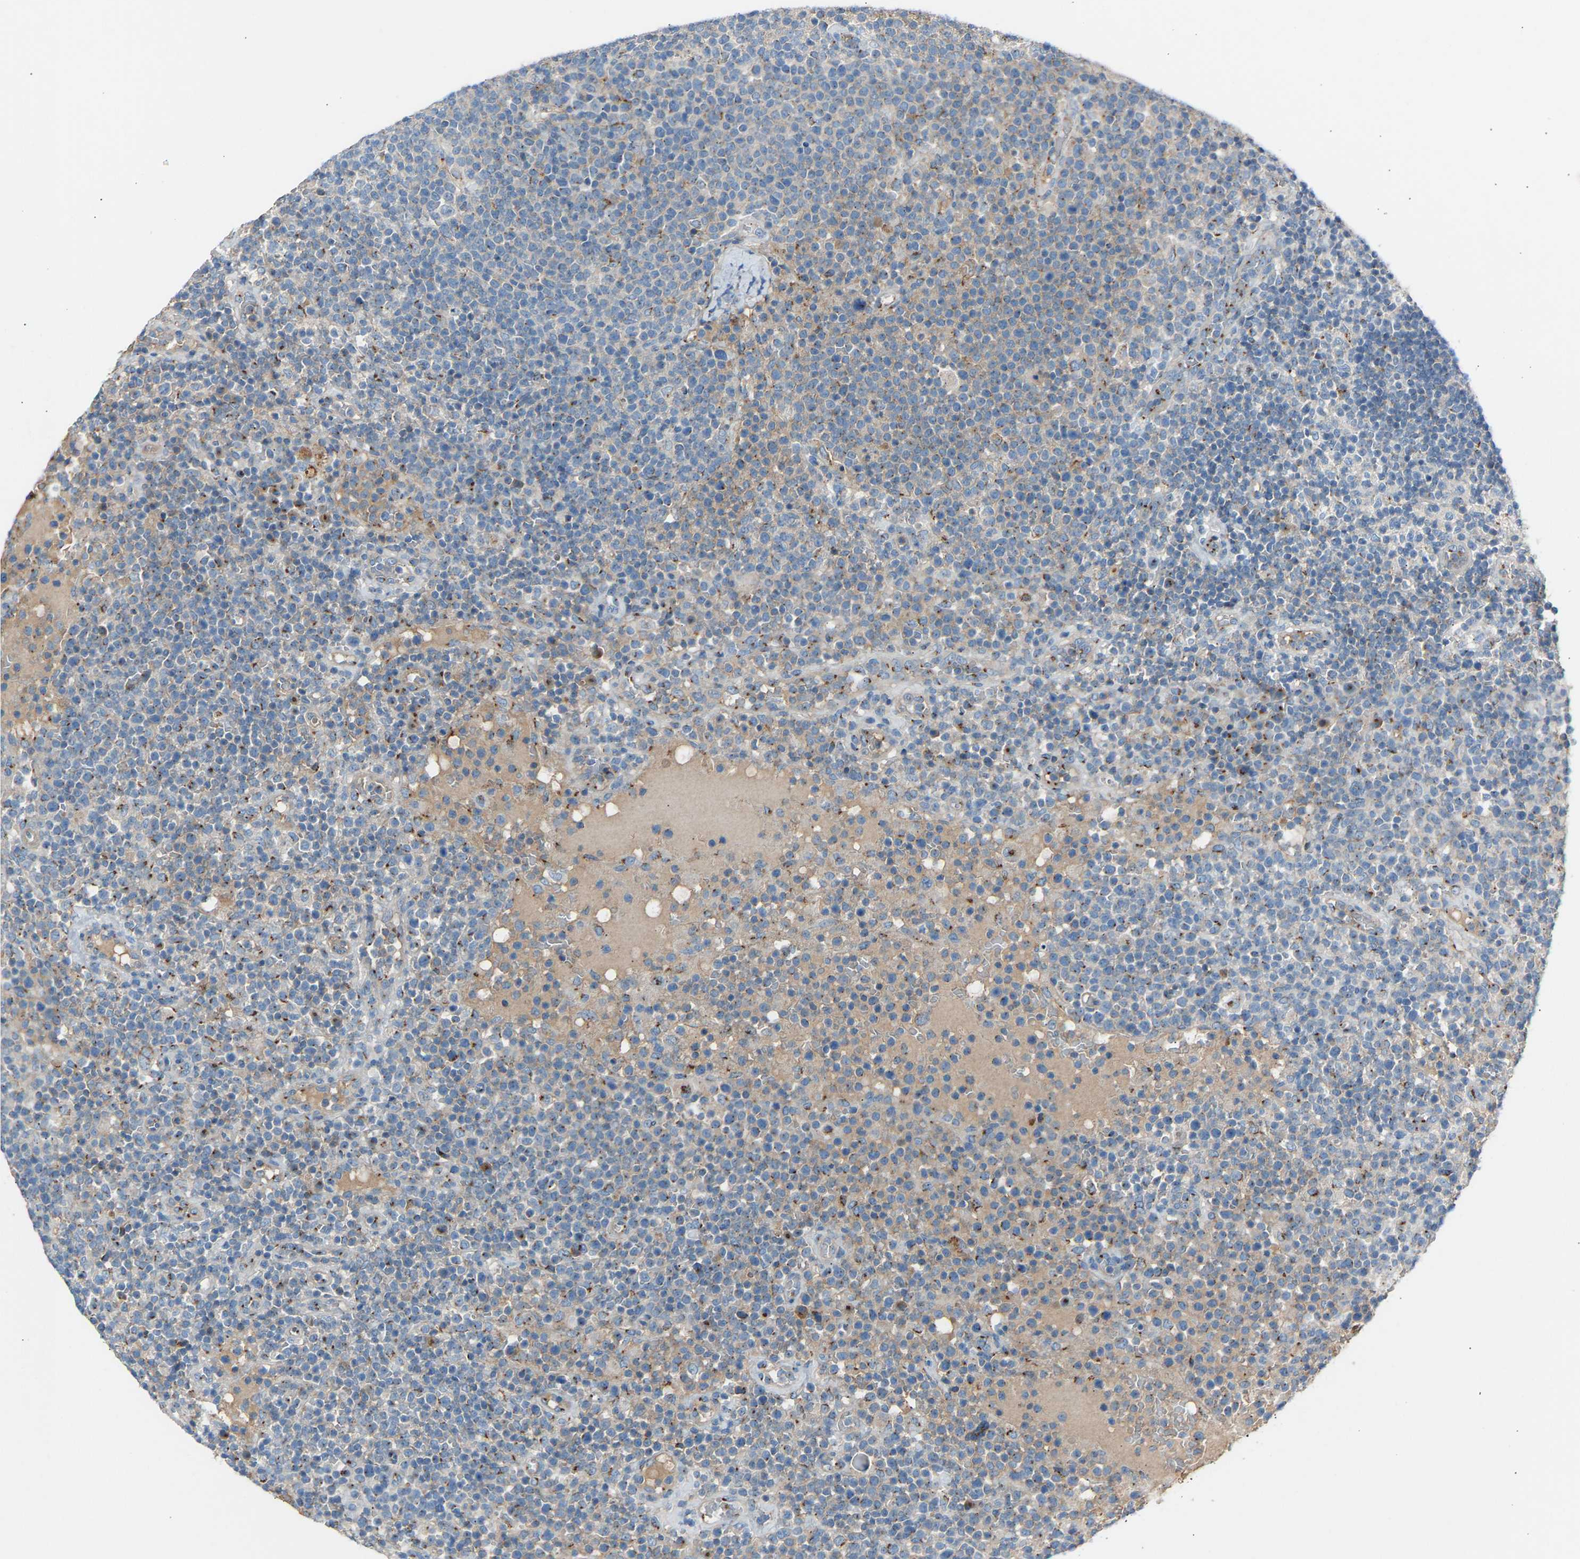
{"staining": {"intensity": "weak", "quantity": "<25%", "location": "cytoplasmic/membranous"}, "tissue": "lymphoma", "cell_type": "Tumor cells", "image_type": "cancer", "snomed": [{"axis": "morphology", "description": "Malignant lymphoma, non-Hodgkin's type, High grade"}, {"axis": "topography", "description": "Lymph node"}], "caption": "Malignant lymphoma, non-Hodgkin's type (high-grade) was stained to show a protein in brown. There is no significant positivity in tumor cells. The staining was performed using DAB to visualize the protein expression in brown, while the nuclei were stained in blue with hematoxylin (Magnification: 20x).", "gene": "CYREN", "patient": {"sex": "male", "age": 61}}